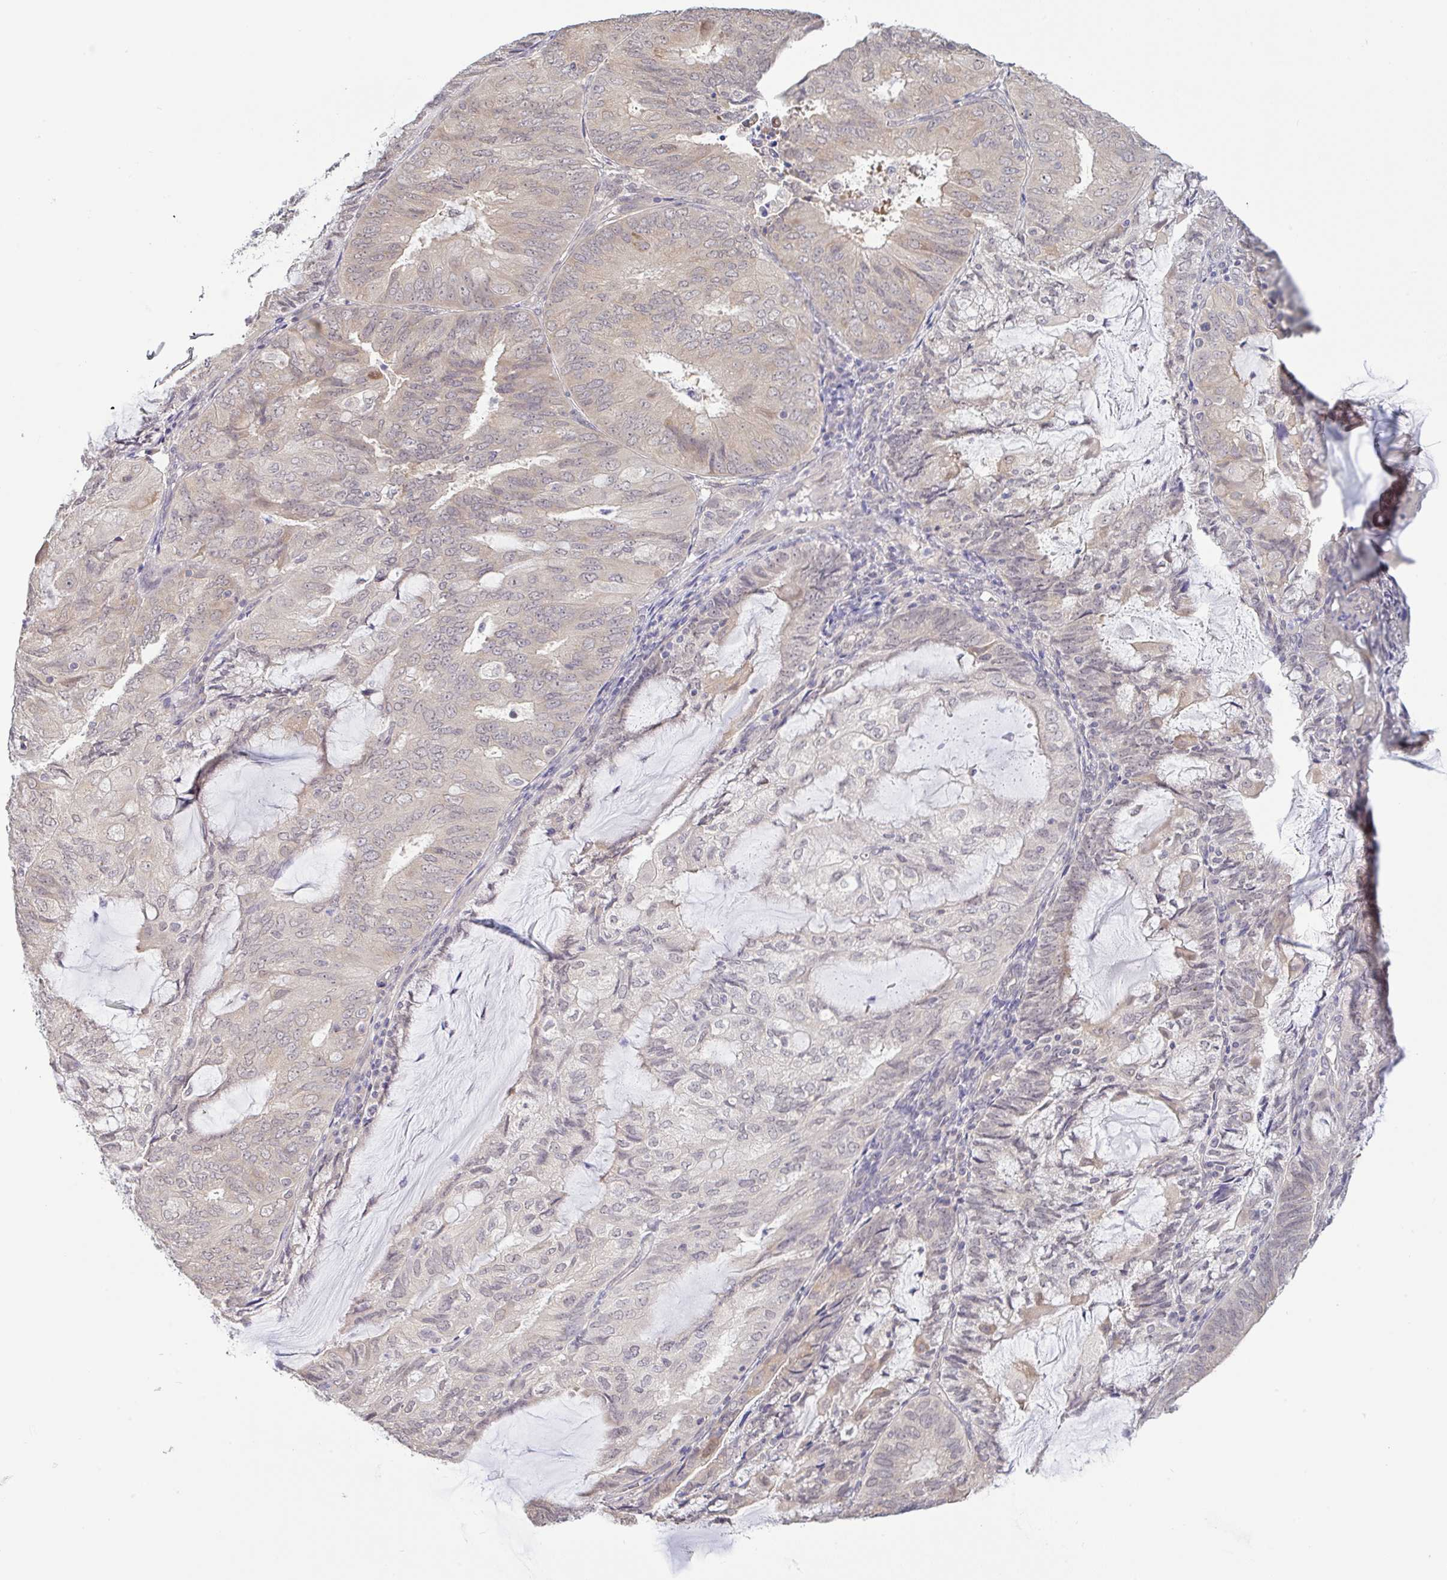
{"staining": {"intensity": "weak", "quantity": "<25%", "location": "cytoplasmic/membranous"}, "tissue": "endometrial cancer", "cell_type": "Tumor cells", "image_type": "cancer", "snomed": [{"axis": "morphology", "description": "Adenocarcinoma, NOS"}, {"axis": "topography", "description": "Endometrium"}], "caption": "IHC photomicrograph of endometrial adenocarcinoma stained for a protein (brown), which shows no expression in tumor cells.", "gene": "HYPK", "patient": {"sex": "female", "age": 81}}